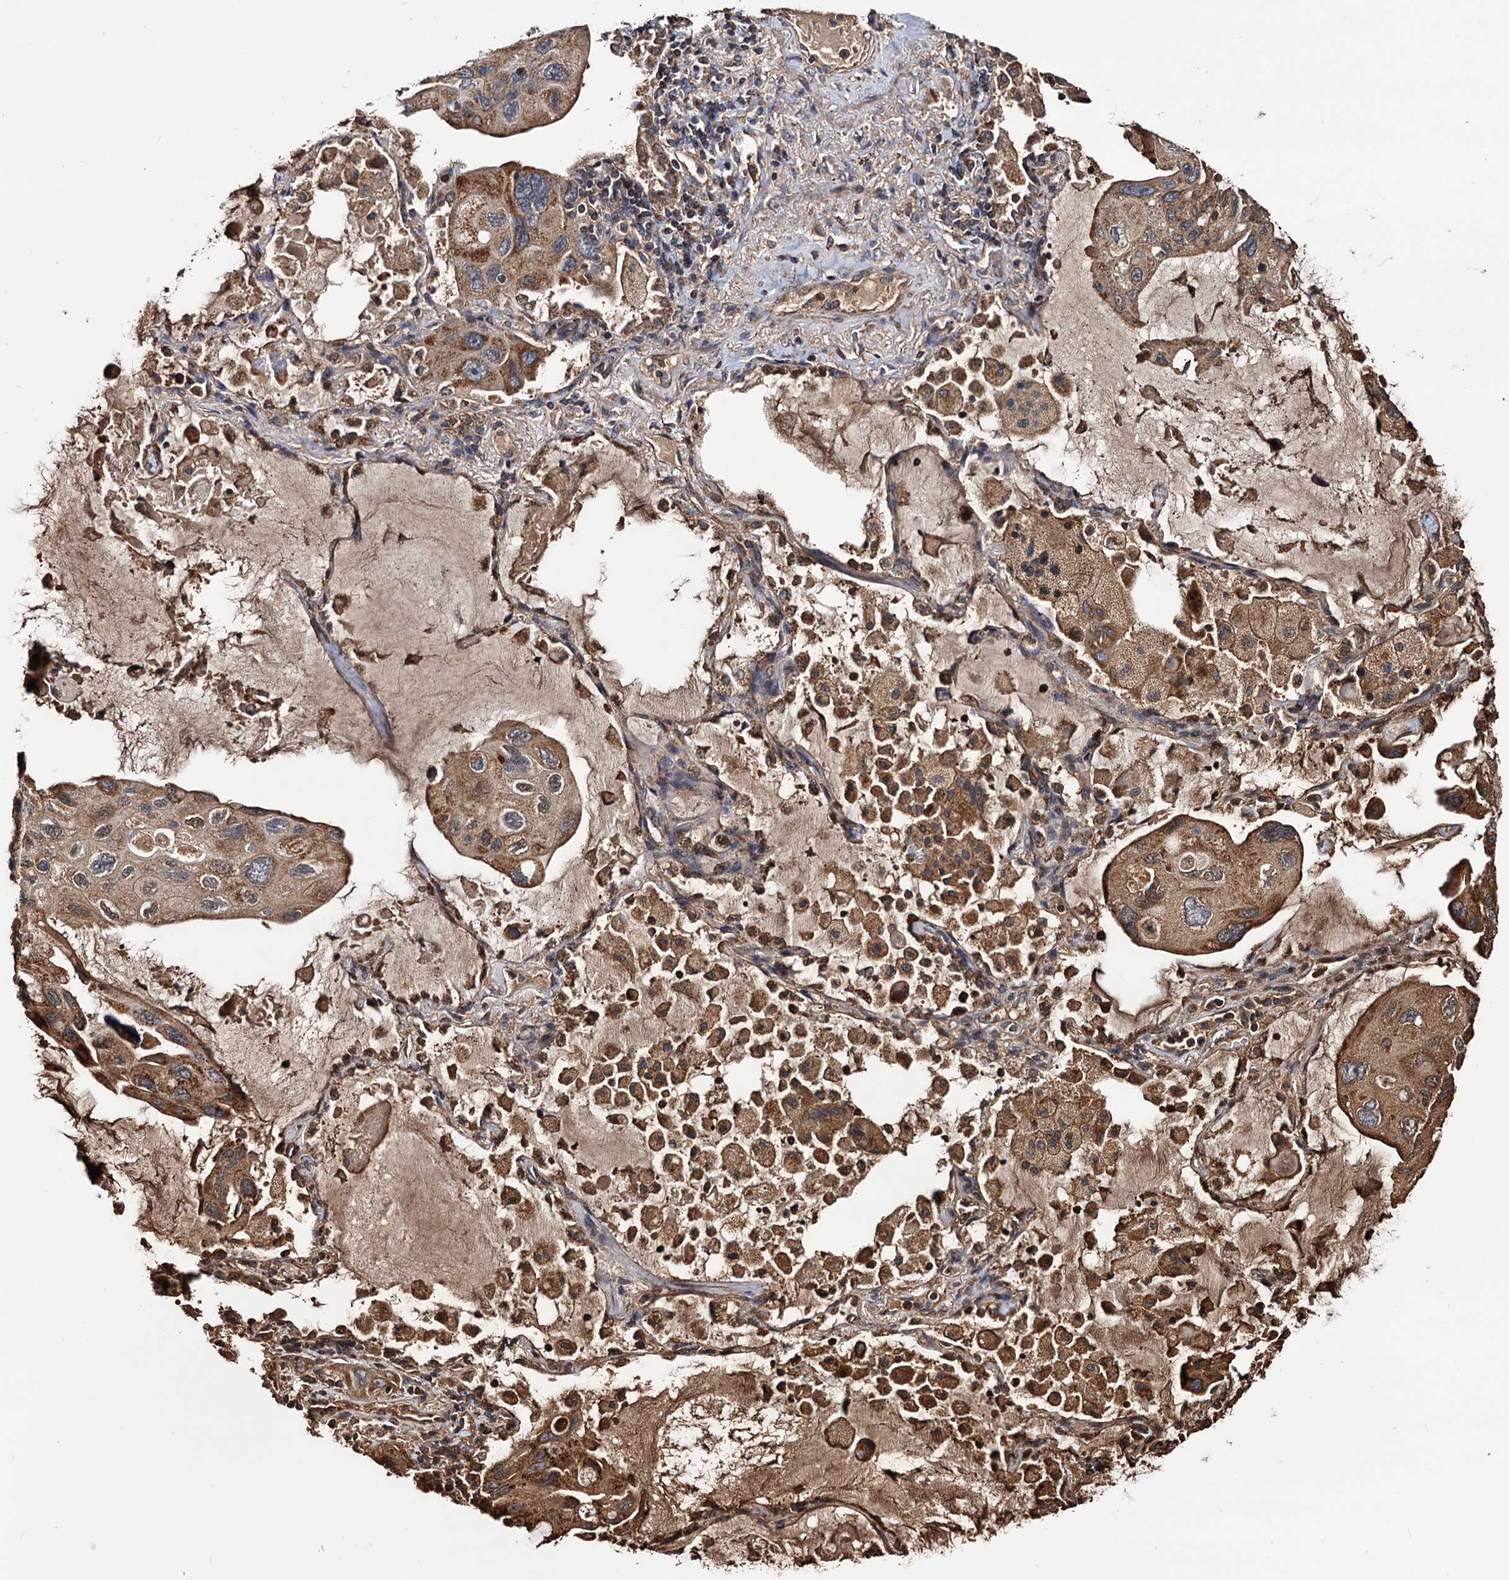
{"staining": {"intensity": "moderate", "quantity": ">75%", "location": "cytoplasmic/membranous"}, "tissue": "lung cancer", "cell_type": "Tumor cells", "image_type": "cancer", "snomed": [{"axis": "morphology", "description": "Squamous cell carcinoma, NOS"}, {"axis": "topography", "description": "Lung"}], "caption": "DAB immunohistochemical staining of lung cancer demonstrates moderate cytoplasmic/membranous protein positivity in approximately >75% of tumor cells.", "gene": "MRPL42", "patient": {"sex": "female", "age": 73}}